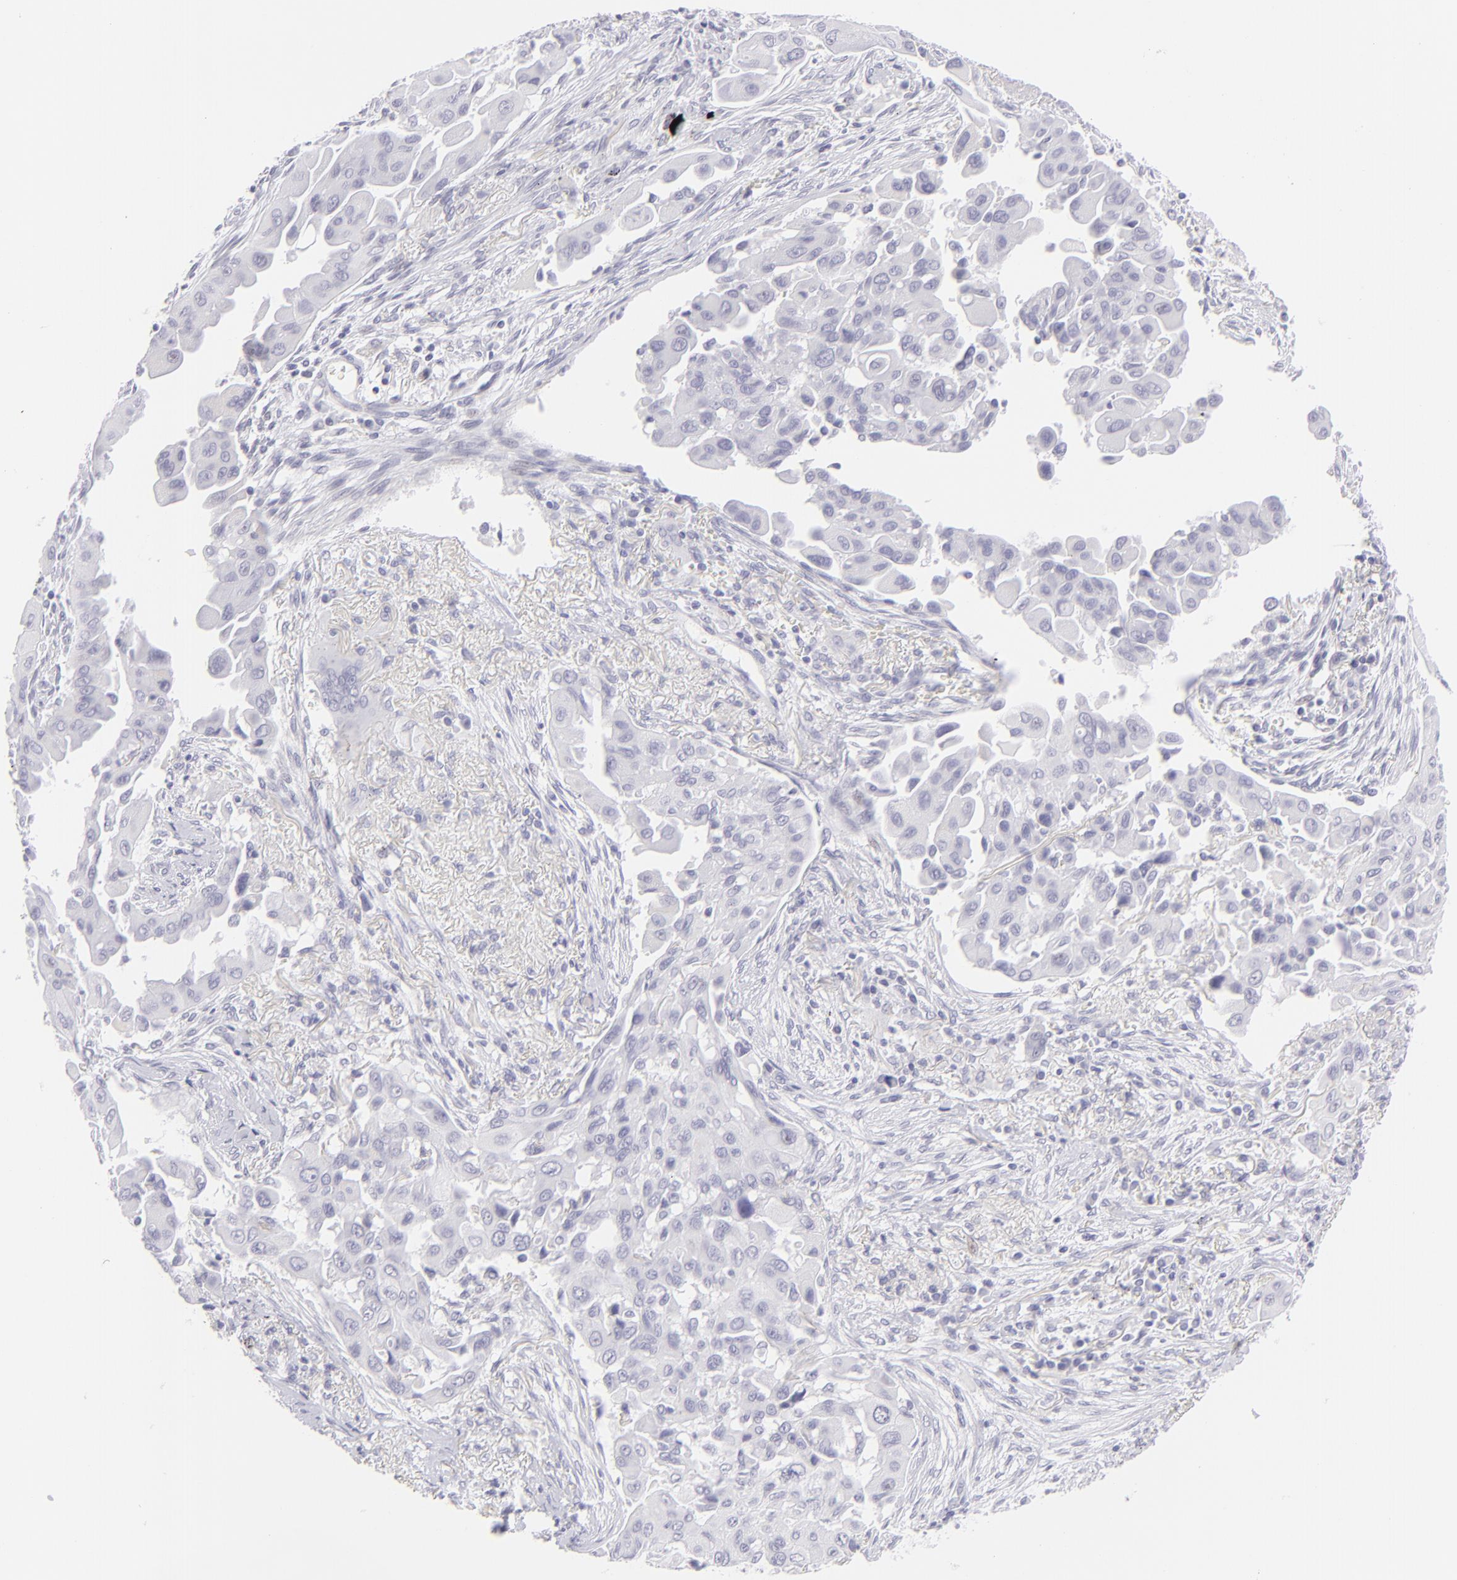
{"staining": {"intensity": "negative", "quantity": "none", "location": "none"}, "tissue": "lung cancer", "cell_type": "Tumor cells", "image_type": "cancer", "snomed": [{"axis": "morphology", "description": "Adenocarcinoma, NOS"}, {"axis": "topography", "description": "Lung"}], "caption": "The image reveals no significant staining in tumor cells of lung cancer. (DAB IHC, high magnification).", "gene": "FCER2", "patient": {"sex": "male", "age": 68}}